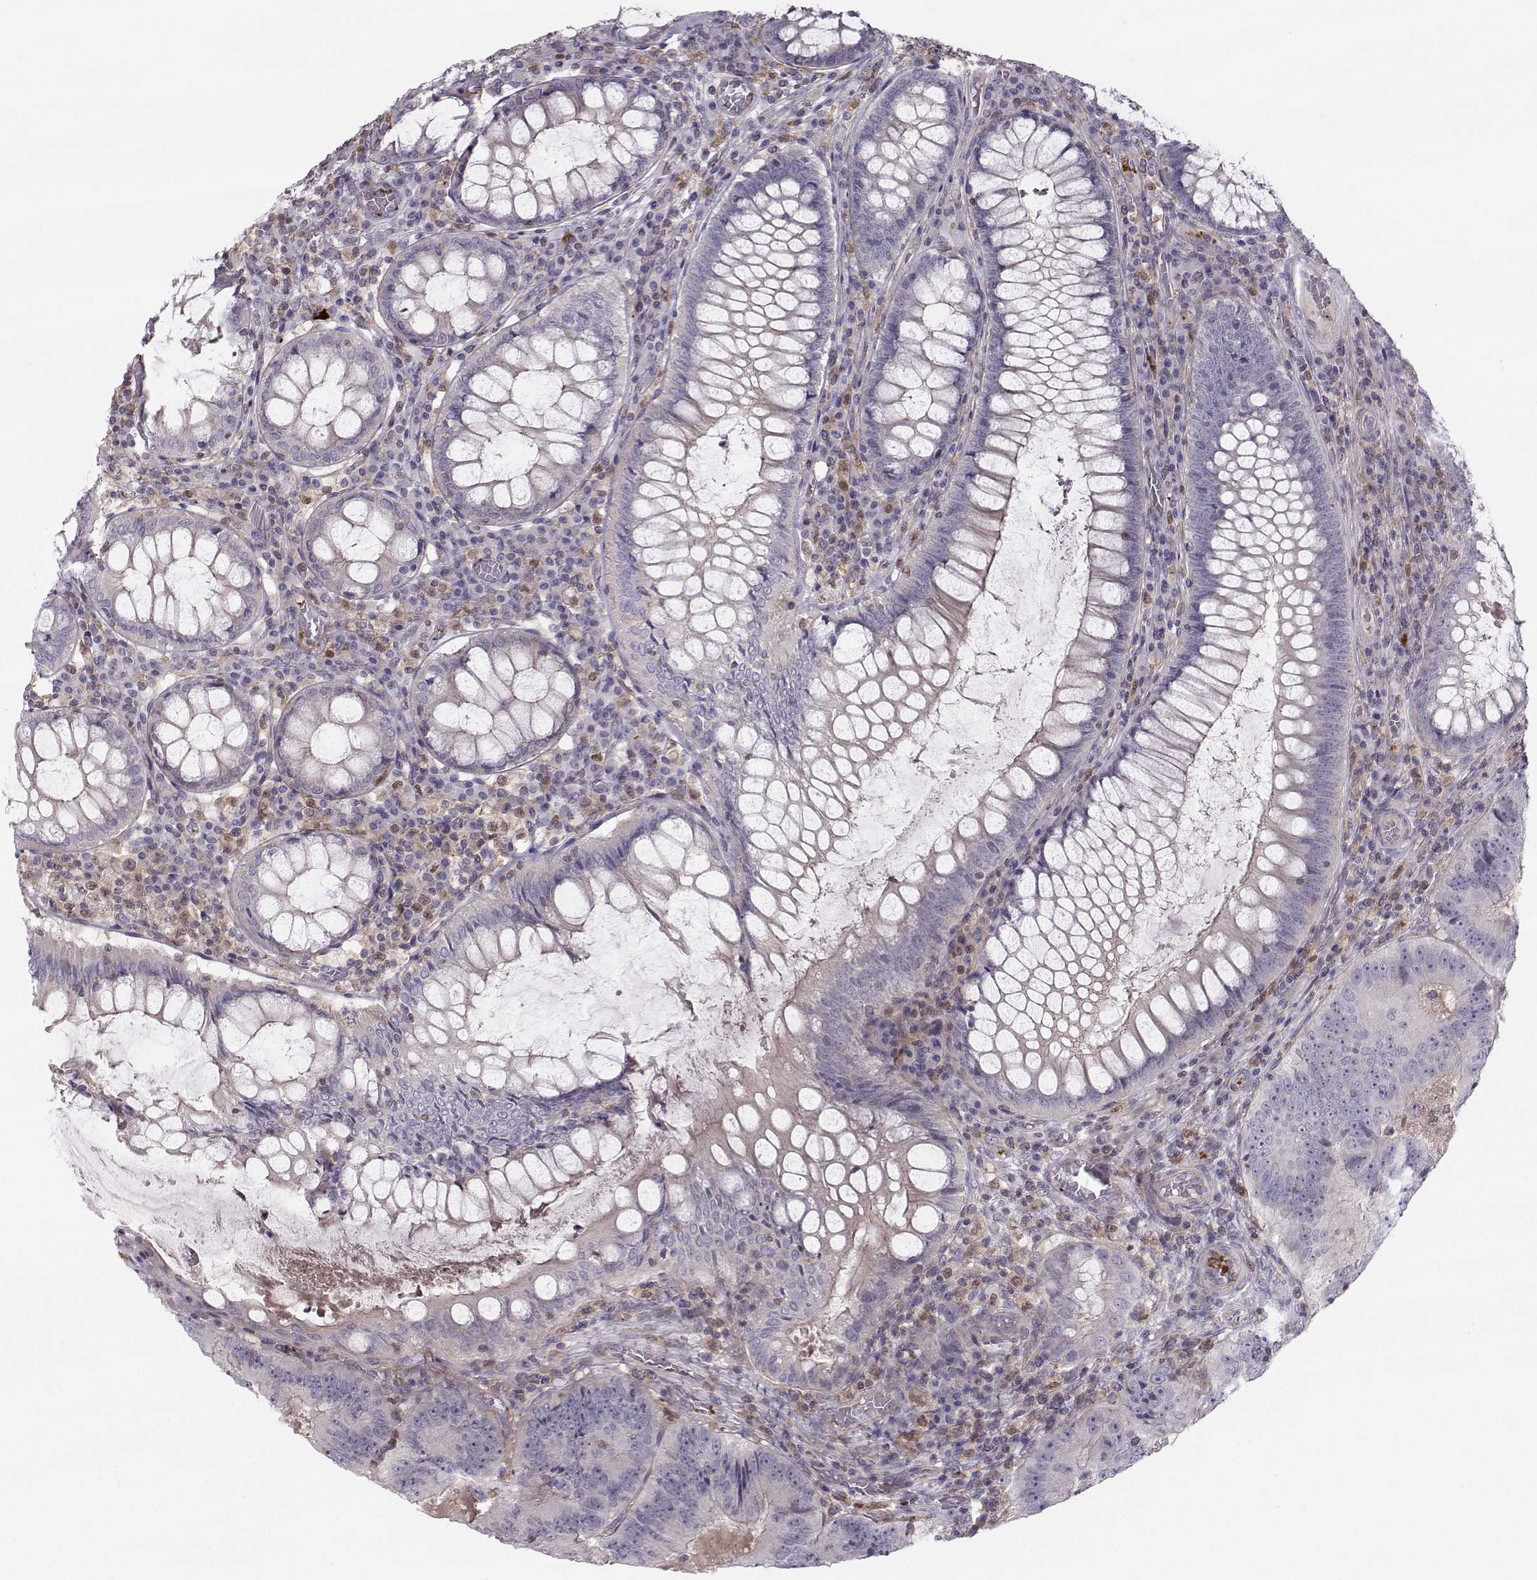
{"staining": {"intensity": "negative", "quantity": "none", "location": "none"}, "tissue": "colorectal cancer", "cell_type": "Tumor cells", "image_type": "cancer", "snomed": [{"axis": "morphology", "description": "Adenocarcinoma, NOS"}, {"axis": "topography", "description": "Colon"}], "caption": "A photomicrograph of adenocarcinoma (colorectal) stained for a protein demonstrates no brown staining in tumor cells.", "gene": "ASB16", "patient": {"sex": "female", "age": 86}}